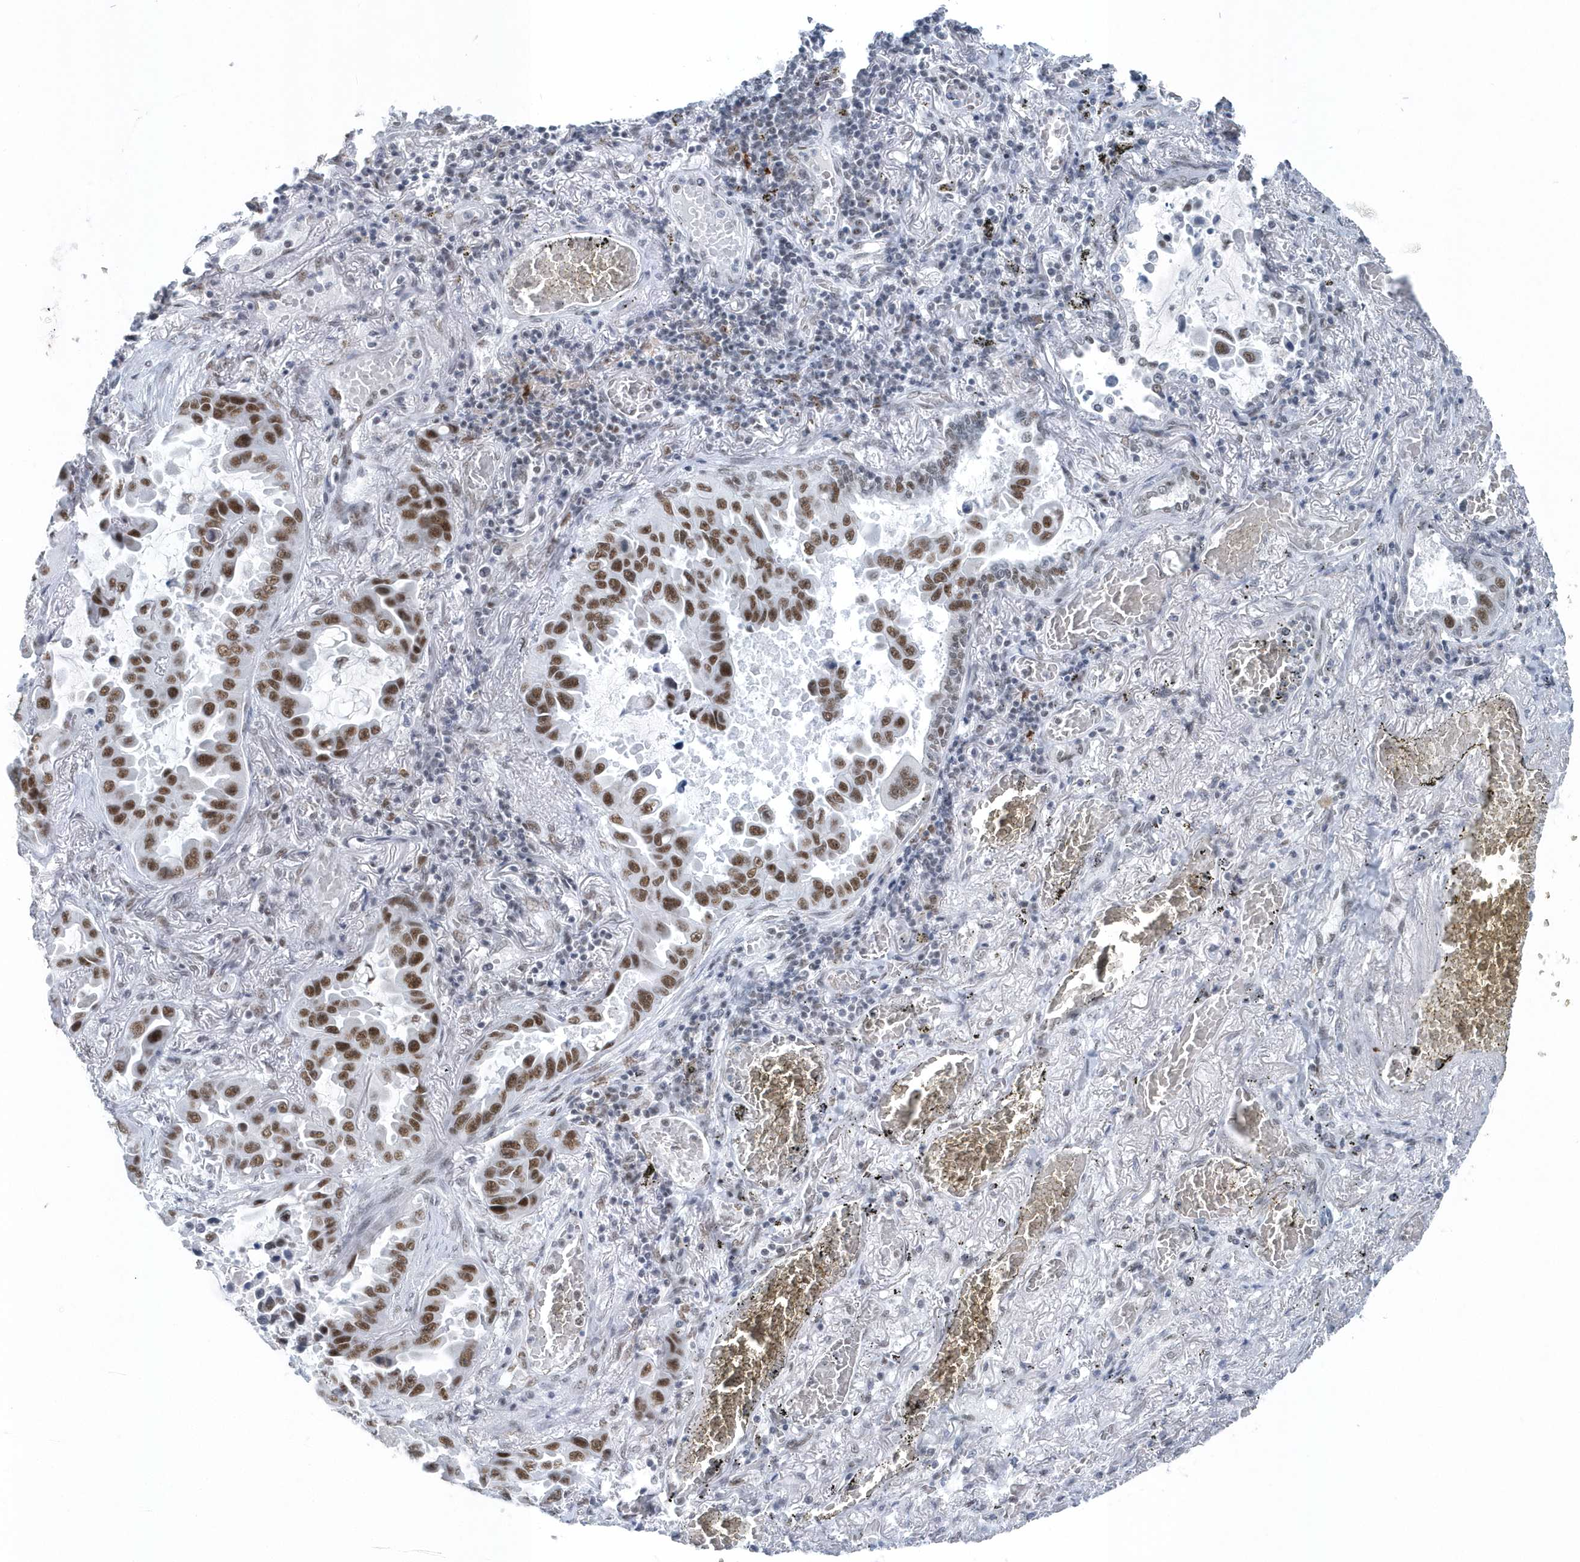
{"staining": {"intensity": "moderate", "quantity": ">75%", "location": "nuclear"}, "tissue": "lung cancer", "cell_type": "Tumor cells", "image_type": "cancer", "snomed": [{"axis": "morphology", "description": "Adenocarcinoma, NOS"}, {"axis": "topography", "description": "Lung"}], "caption": "An IHC image of tumor tissue is shown. Protein staining in brown highlights moderate nuclear positivity in lung cancer (adenocarcinoma) within tumor cells.", "gene": "FIP1L1", "patient": {"sex": "male", "age": 64}}